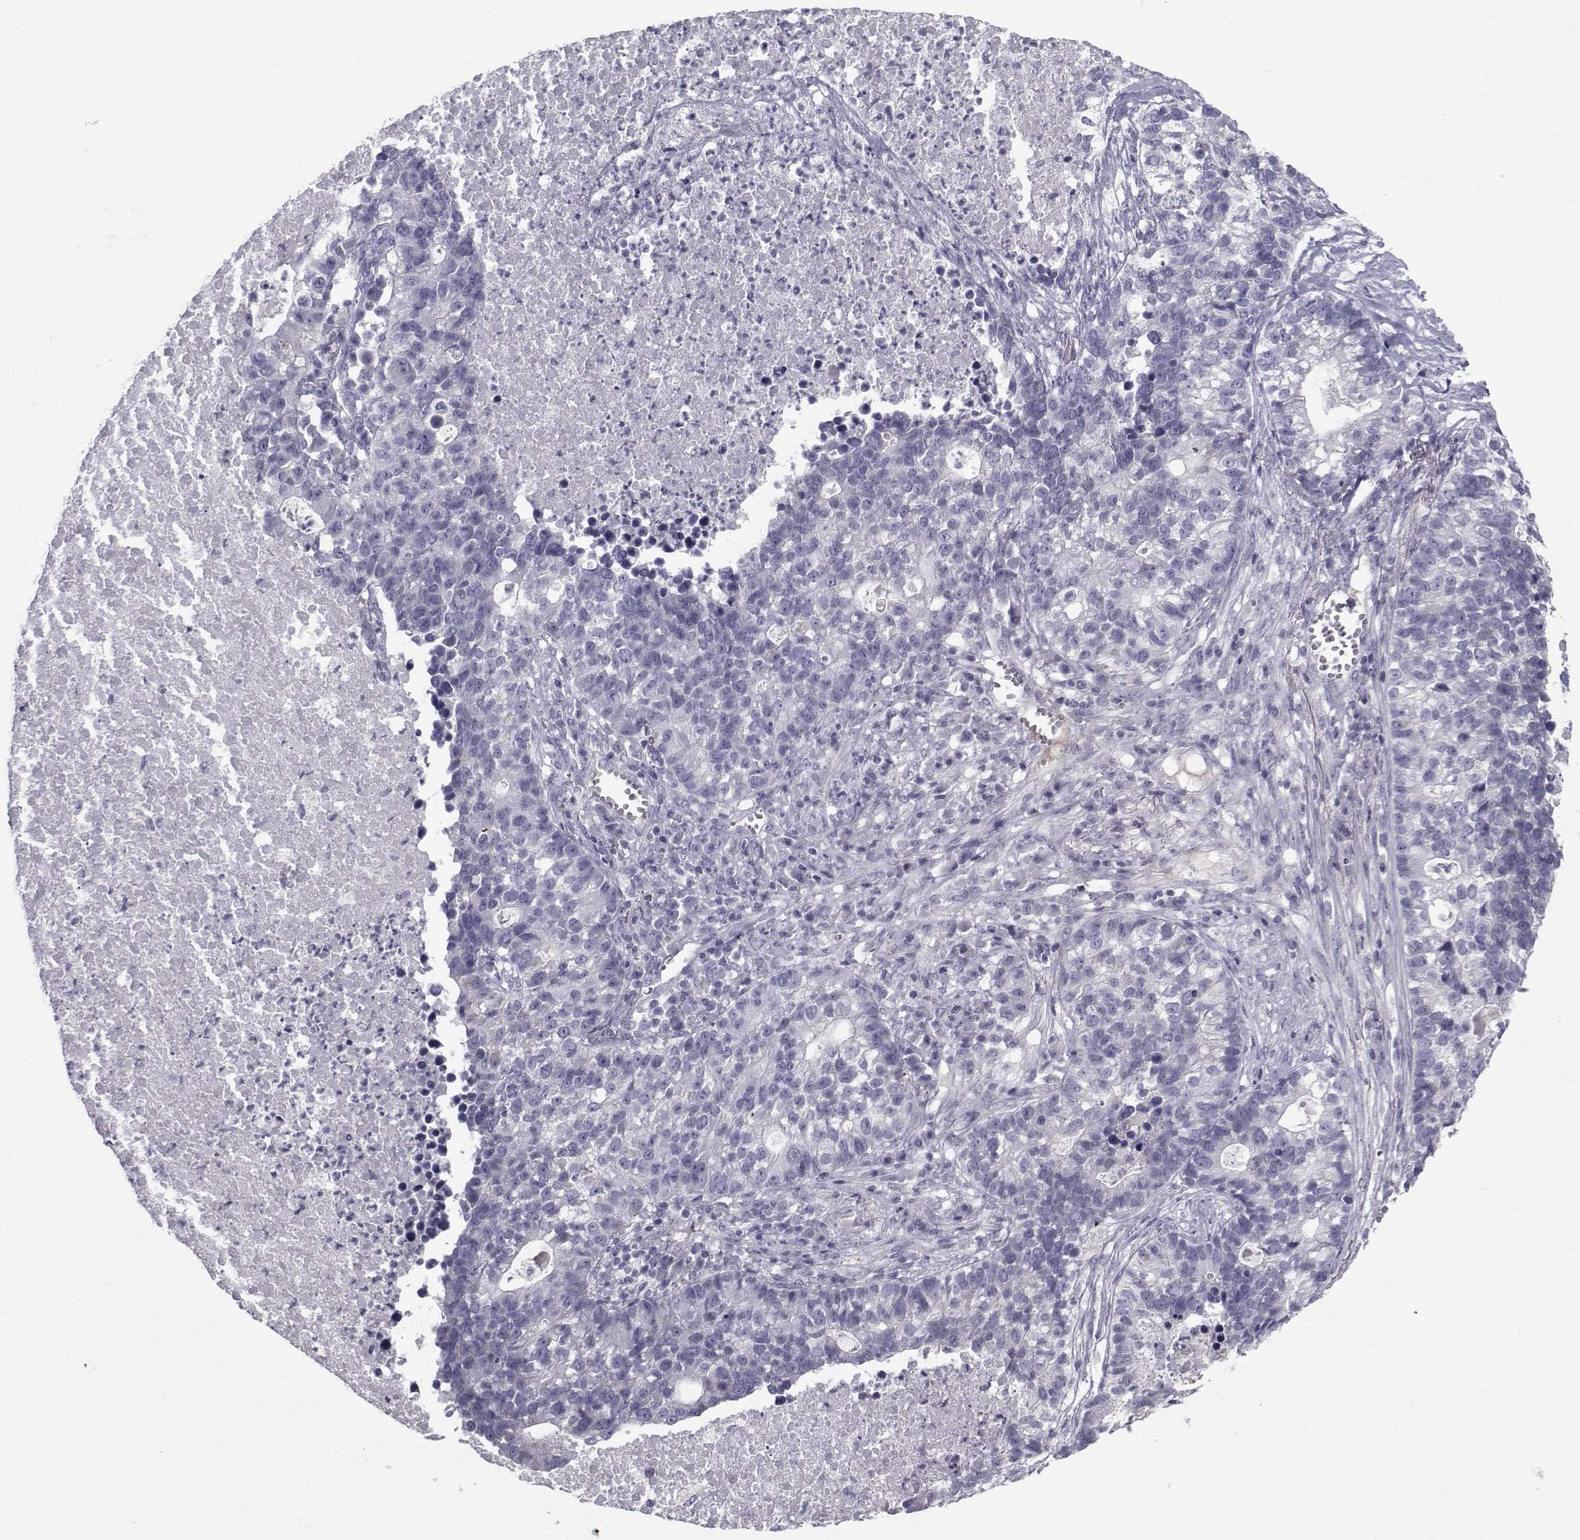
{"staining": {"intensity": "negative", "quantity": "none", "location": "none"}, "tissue": "lung cancer", "cell_type": "Tumor cells", "image_type": "cancer", "snomed": [{"axis": "morphology", "description": "Adenocarcinoma, NOS"}, {"axis": "topography", "description": "Lung"}], "caption": "Adenocarcinoma (lung) was stained to show a protein in brown. There is no significant expression in tumor cells. The staining is performed using DAB brown chromogen with nuclei counter-stained in using hematoxylin.", "gene": "FDXR", "patient": {"sex": "male", "age": 57}}